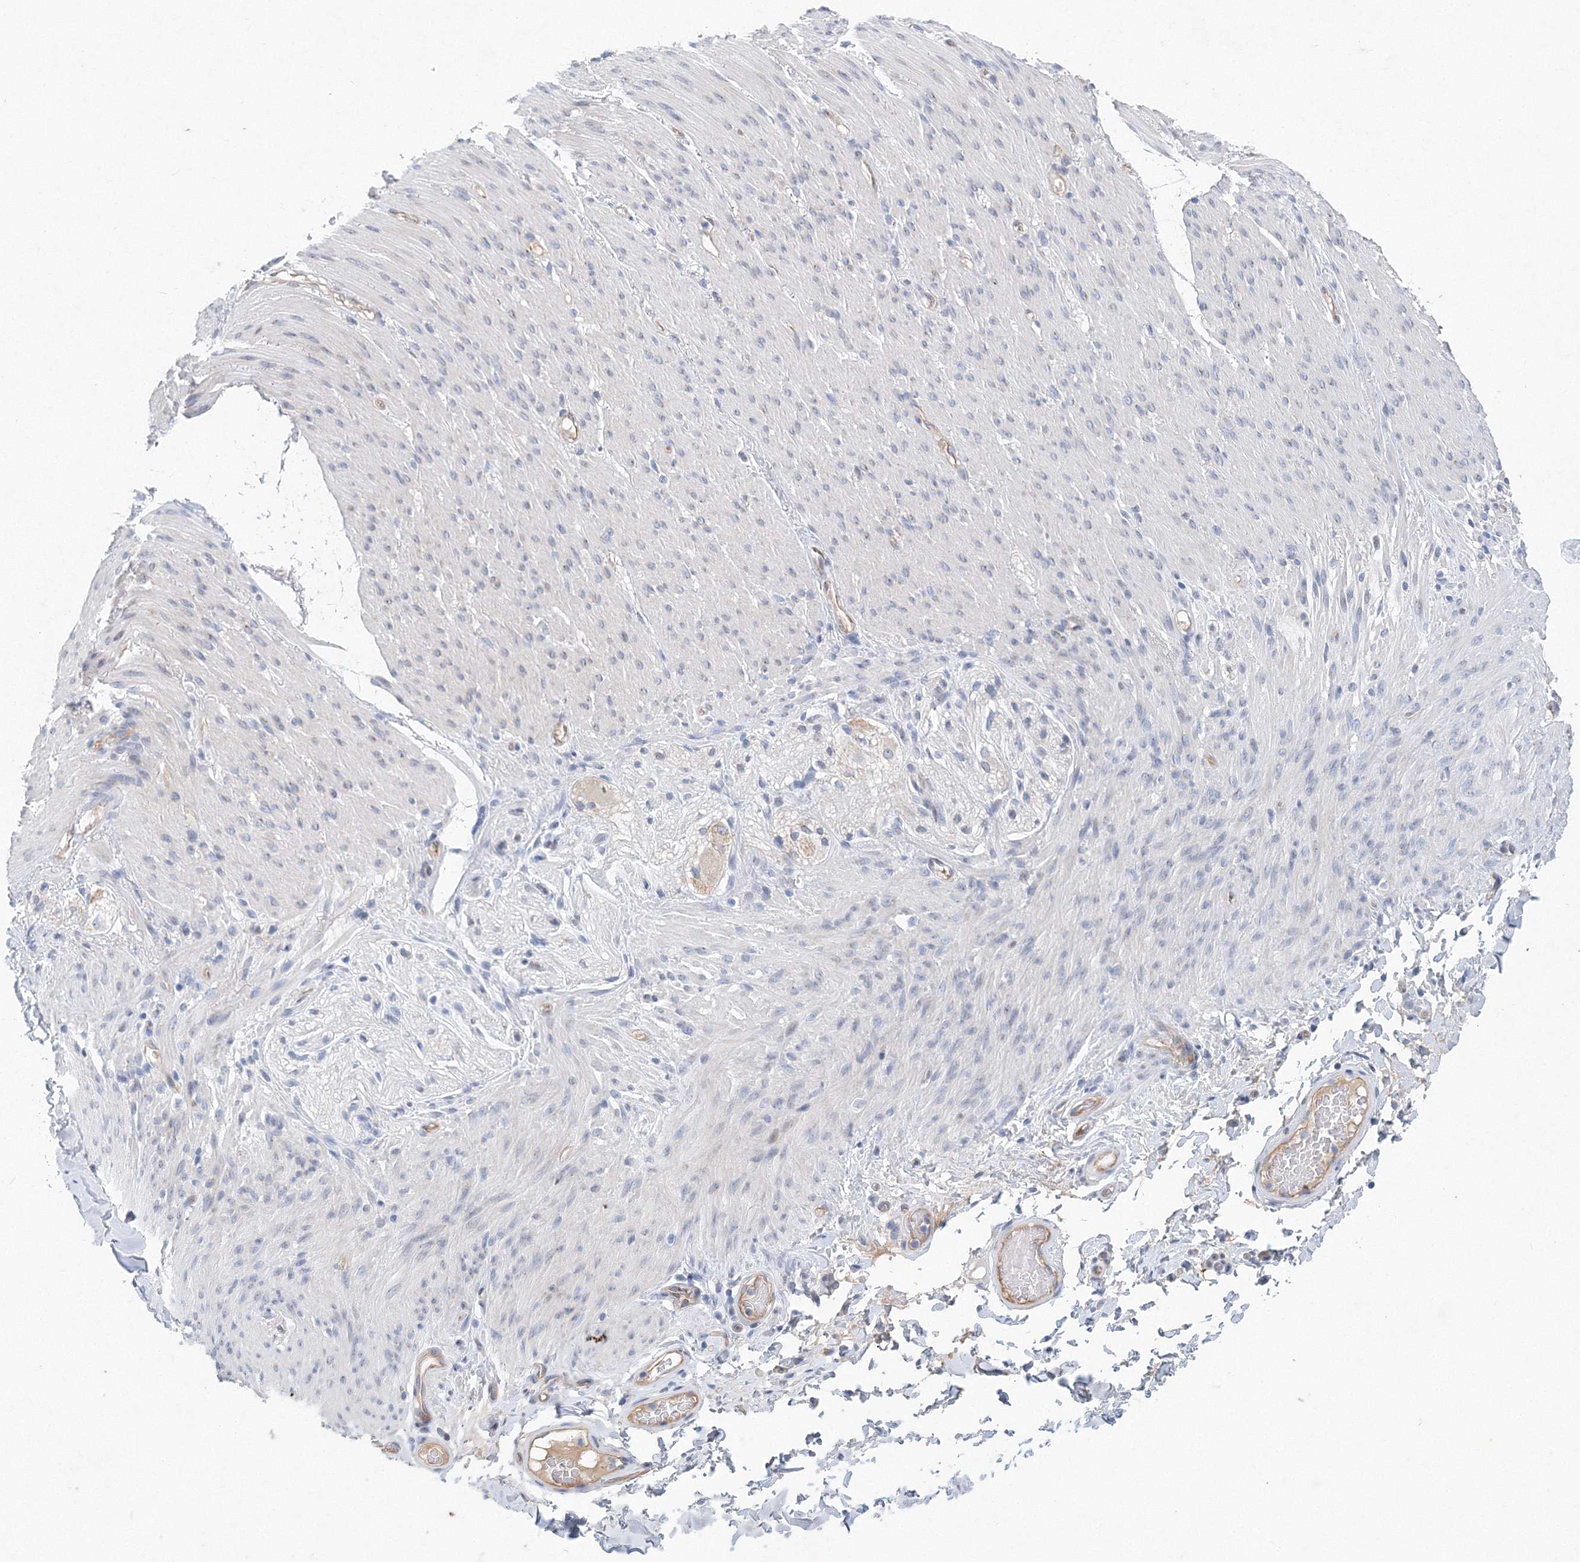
{"staining": {"intensity": "negative", "quantity": "none", "location": "none"}, "tissue": "soft tissue", "cell_type": "Chondrocytes", "image_type": "normal", "snomed": [{"axis": "morphology", "description": "Normal tissue, NOS"}, {"axis": "topography", "description": "Colon"}, {"axis": "topography", "description": "Peripheral nerve tissue"}], "caption": "Immunohistochemistry (IHC) histopathology image of unremarkable soft tissue stained for a protein (brown), which shows no positivity in chondrocytes.", "gene": "TANC1", "patient": {"sex": "female", "age": 61}}